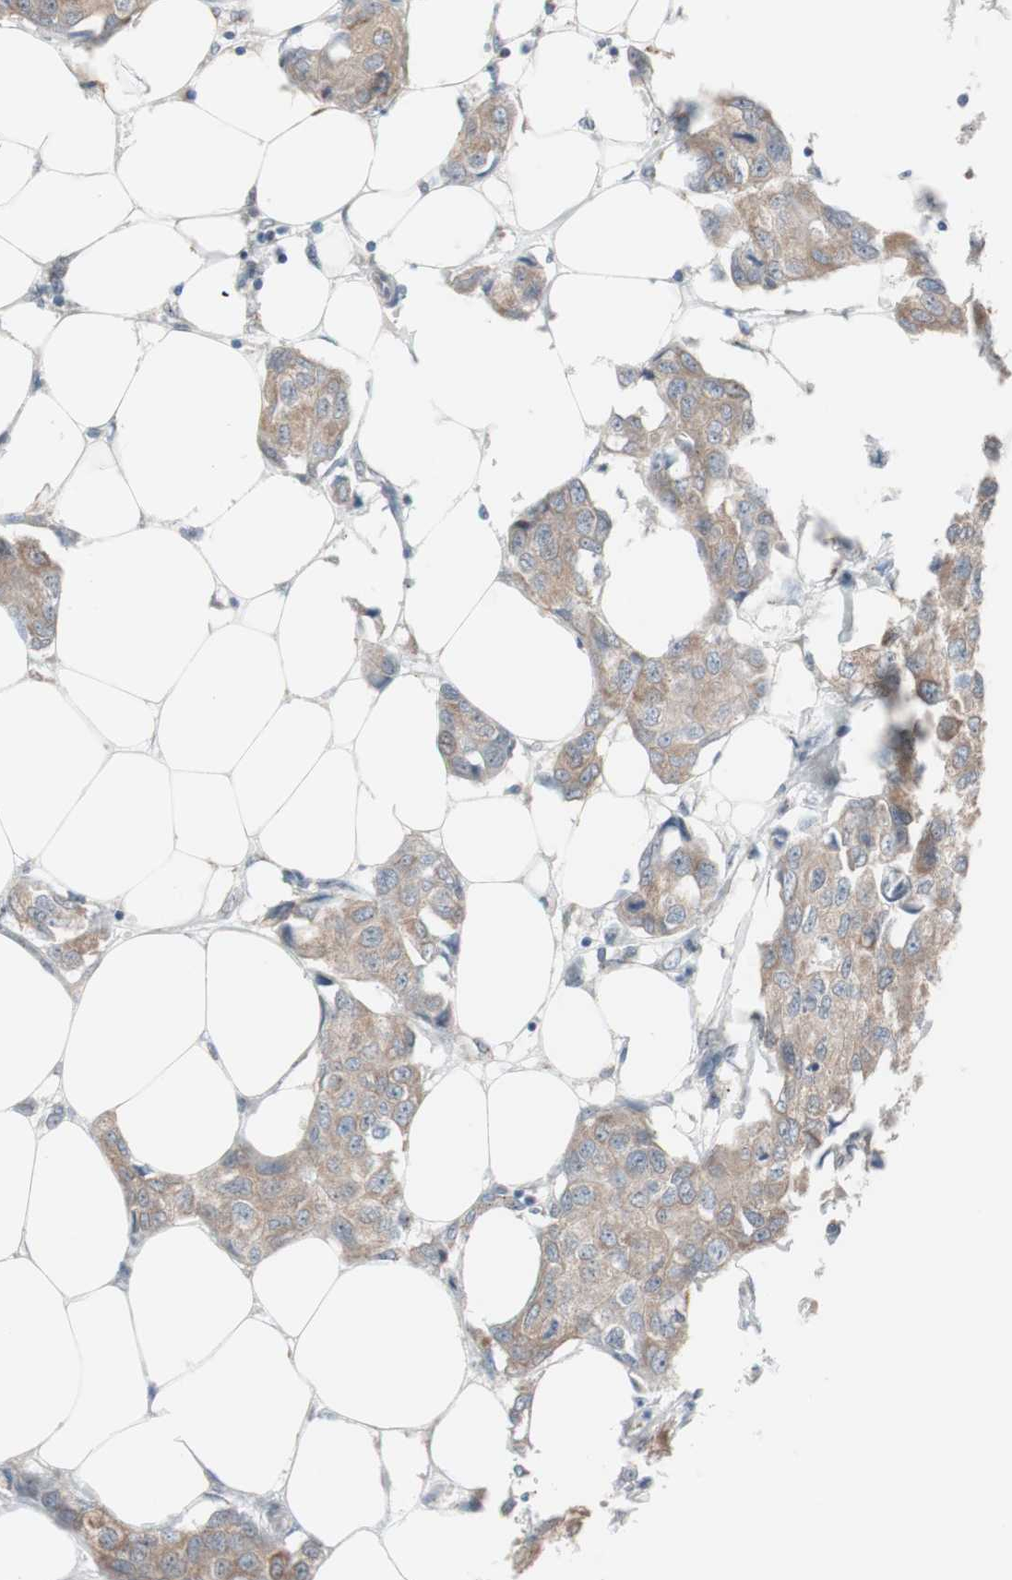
{"staining": {"intensity": "weak", "quantity": ">75%", "location": "cytoplasmic/membranous"}, "tissue": "breast cancer", "cell_type": "Tumor cells", "image_type": "cancer", "snomed": [{"axis": "morphology", "description": "Duct carcinoma"}, {"axis": "topography", "description": "Breast"}], "caption": "Breast cancer (infiltrating ductal carcinoma) was stained to show a protein in brown. There is low levels of weak cytoplasmic/membranous positivity in approximately >75% of tumor cells. (DAB = brown stain, brightfield microscopy at high magnification).", "gene": "FBXO5", "patient": {"sex": "female", "age": 80}}